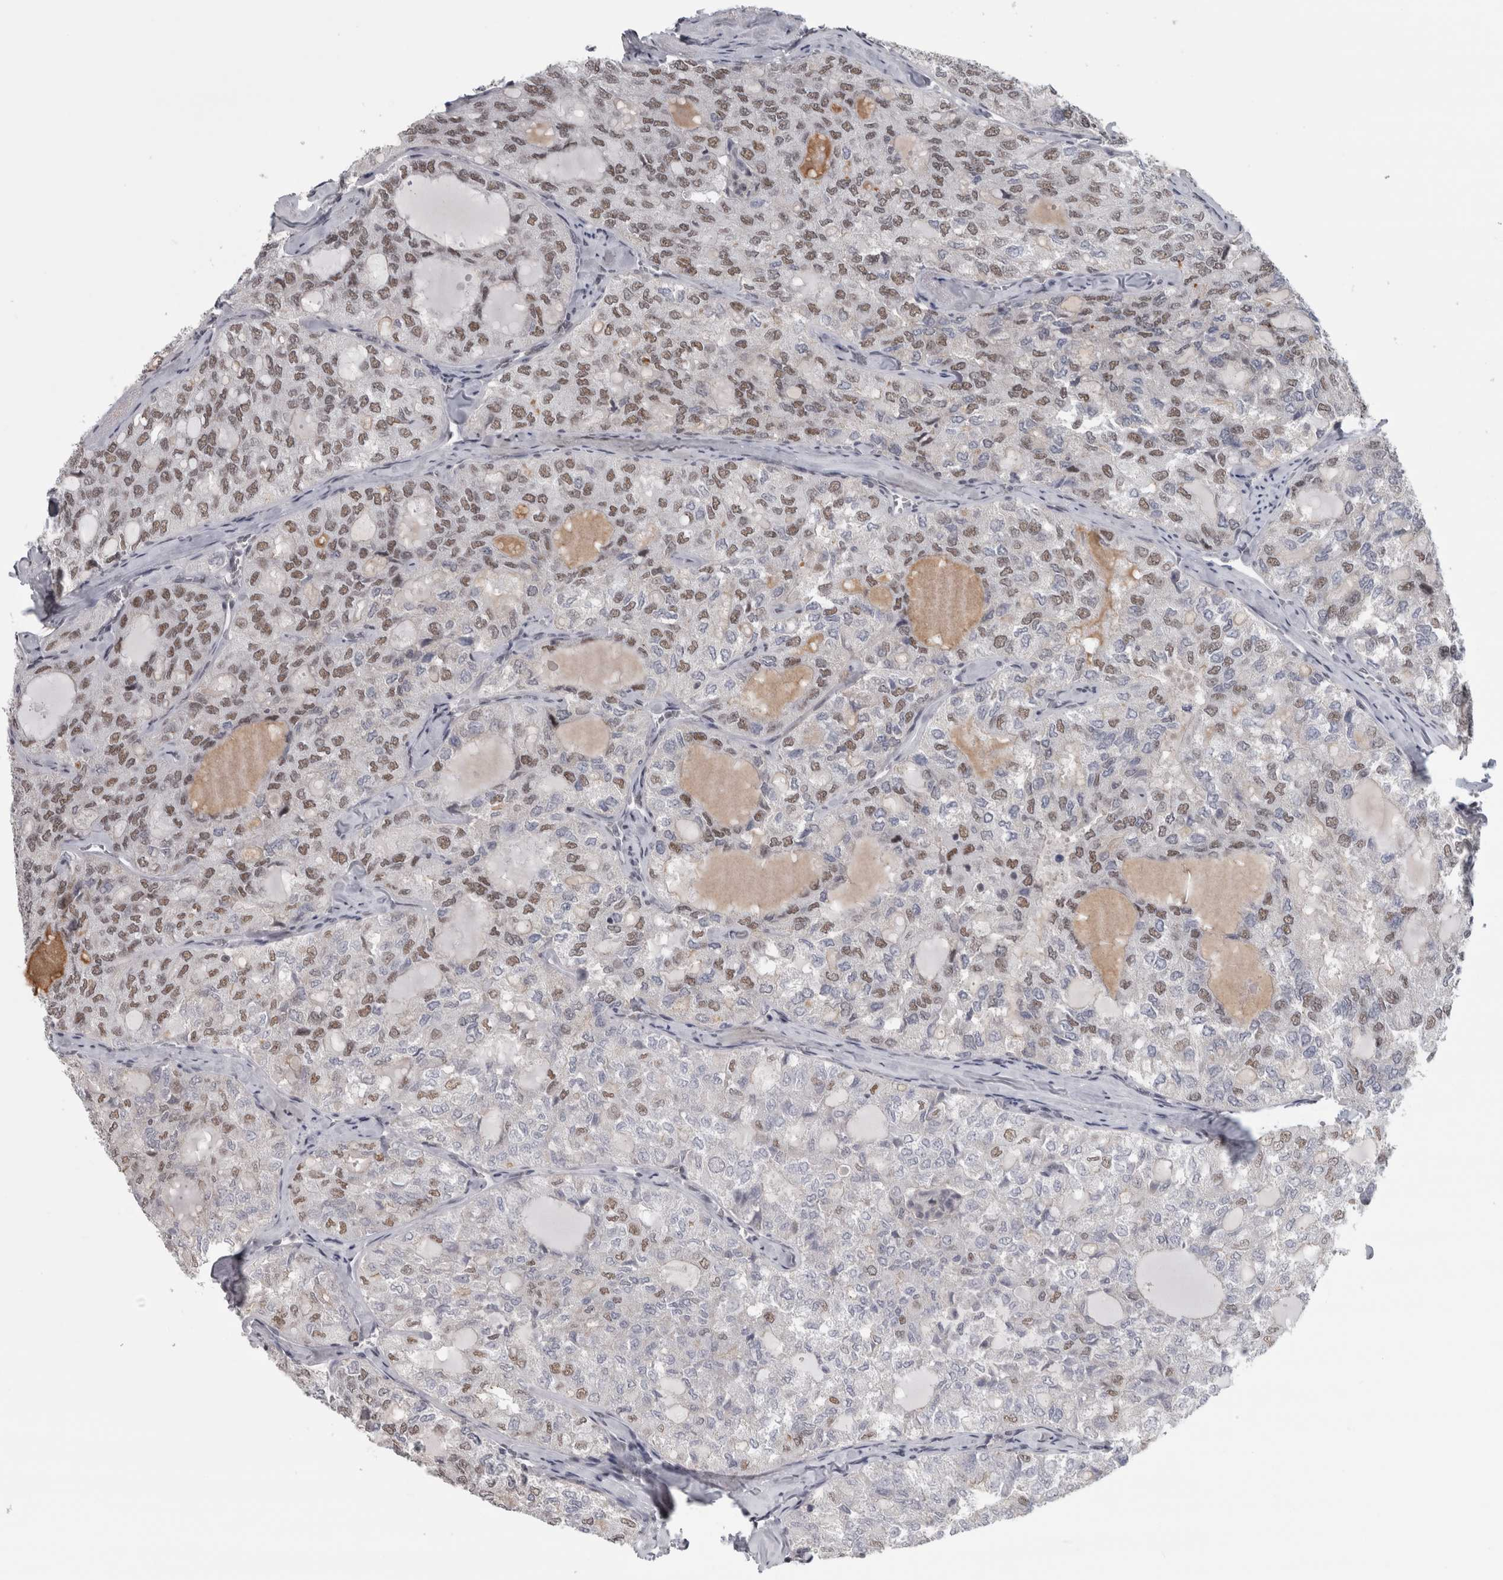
{"staining": {"intensity": "moderate", "quantity": "25%-75%", "location": "nuclear"}, "tissue": "thyroid cancer", "cell_type": "Tumor cells", "image_type": "cancer", "snomed": [{"axis": "morphology", "description": "Follicular adenoma carcinoma, NOS"}, {"axis": "topography", "description": "Thyroid gland"}], "caption": "A medium amount of moderate nuclear staining is identified in approximately 25%-75% of tumor cells in thyroid follicular adenoma carcinoma tissue.", "gene": "ARID4B", "patient": {"sex": "male", "age": 75}}